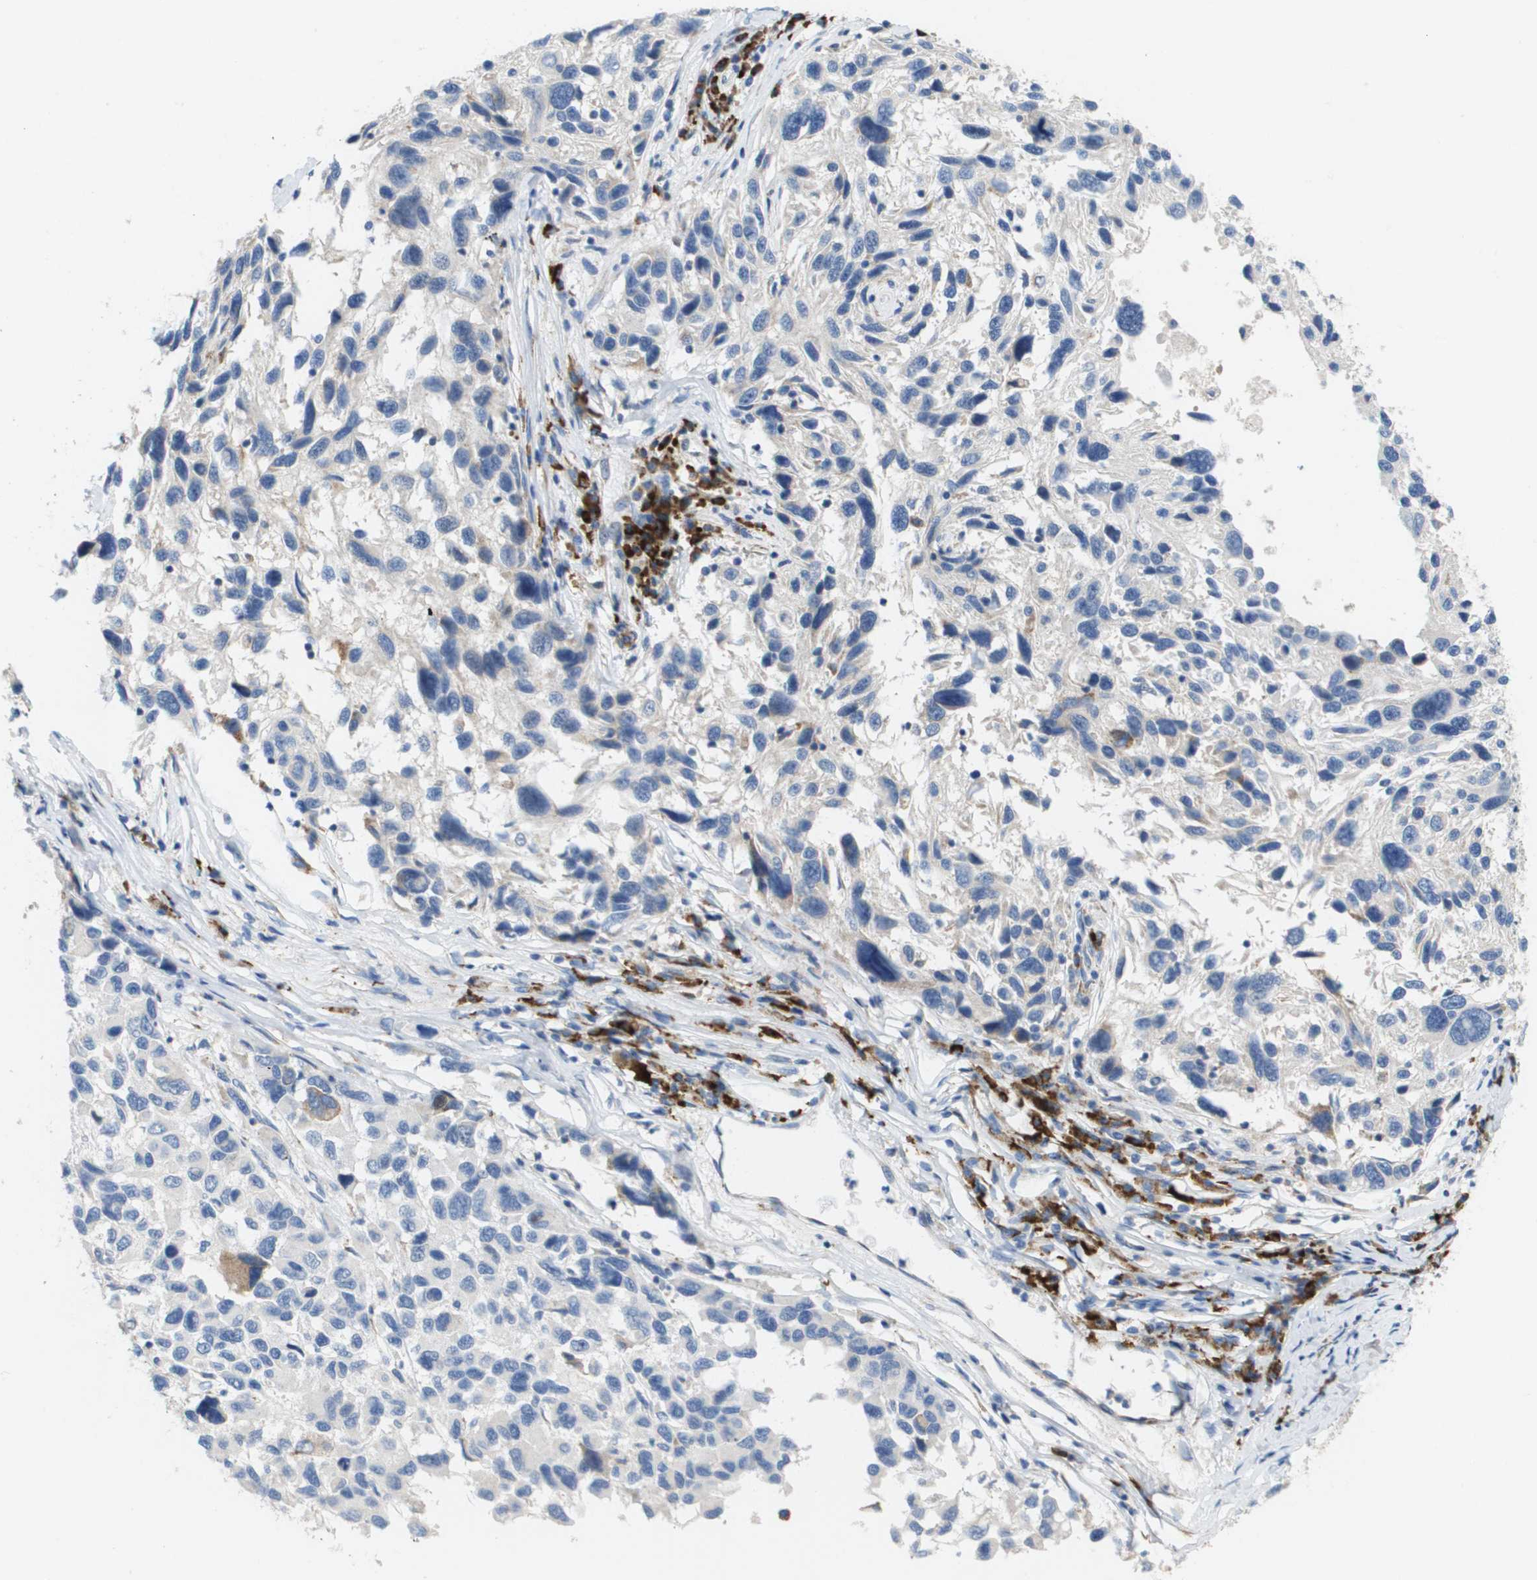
{"staining": {"intensity": "negative", "quantity": "none", "location": "none"}, "tissue": "melanoma", "cell_type": "Tumor cells", "image_type": "cancer", "snomed": [{"axis": "morphology", "description": "Malignant melanoma, NOS"}, {"axis": "topography", "description": "Skin"}], "caption": "A high-resolution micrograph shows immunohistochemistry (IHC) staining of malignant melanoma, which exhibits no significant positivity in tumor cells.", "gene": "CD3G", "patient": {"sex": "male", "age": 53}}